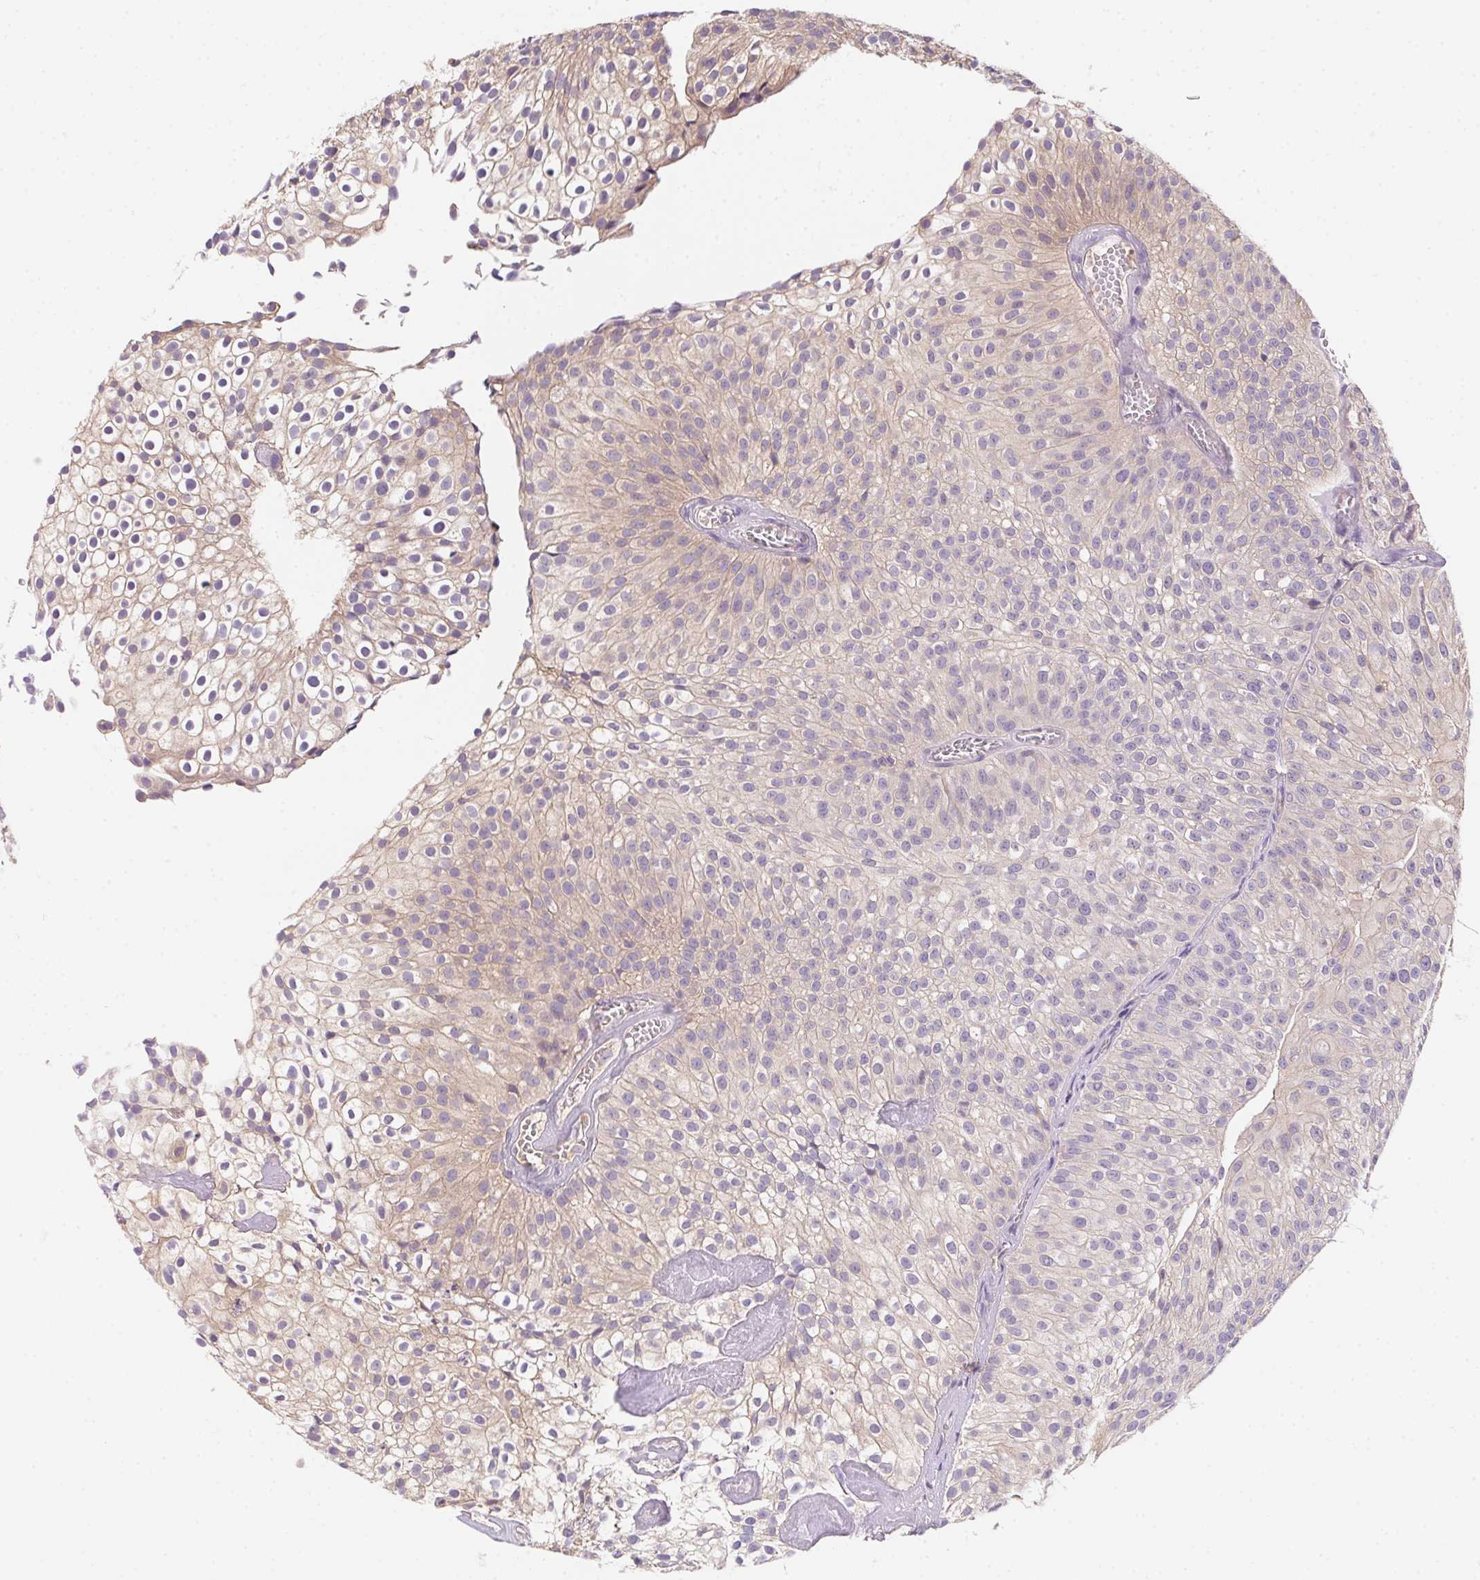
{"staining": {"intensity": "weak", "quantity": "25%-75%", "location": "cytoplasmic/membranous"}, "tissue": "urothelial cancer", "cell_type": "Tumor cells", "image_type": "cancer", "snomed": [{"axis": "morphology", "description": "Urothelial carcinoma, Low grade"}, {"axis": "topography", "description": "Urinary bladder"}], "caption": "A high-resolution image shows immunohistochemistry (IHC) staining of urothelial carcinoma (low-grade), which shows weak cytoplasmic/membranous expression in about 25%-75% of tumor cells.", "gene": "PRKAA1", "patient": {"sex": "male", "age": 70}}